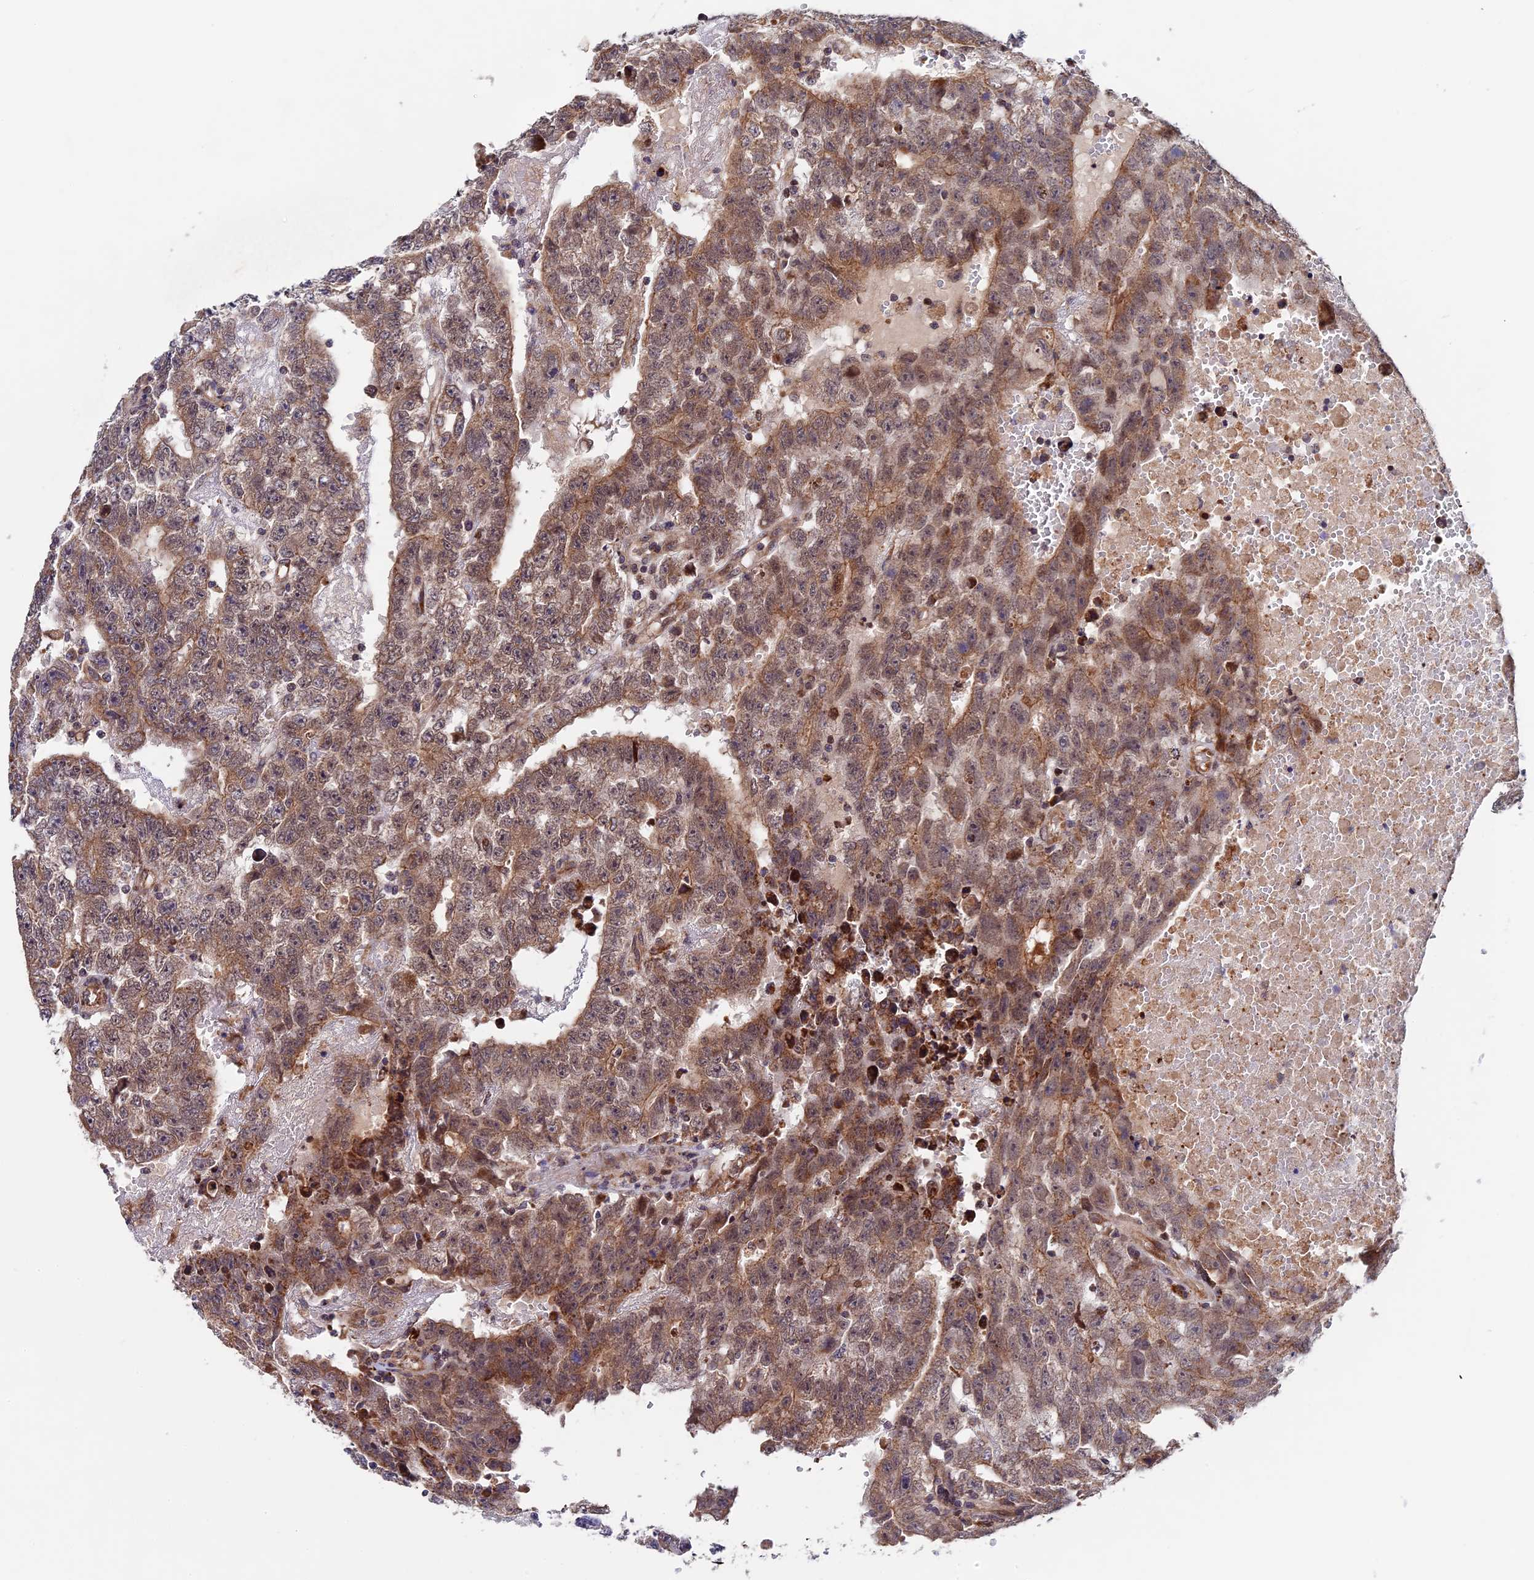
{"staining": {"intensity": "moderate", "quantity": ">75%", "location": "cytoplasmic/membranous"}, "tissue": "testis cancer", "cell_type": "Tumor cells", "image_type": "cancer", "snomed": [{"axis": "morphology", "description": "Carcinoma, Embryonal, NOS"}, {"axis": "topography", "description": "Testis"}], "caption": "Immunohistochemistry micrograph of testis embryonal carcinoma stained for a protein (brown), which reveals medium levels of moderate cytoplasmic/membranous positivity in approximately >75% of tumor cells.", "gene": "RNF17", "patient": {"sex": "male", "age": 25}}